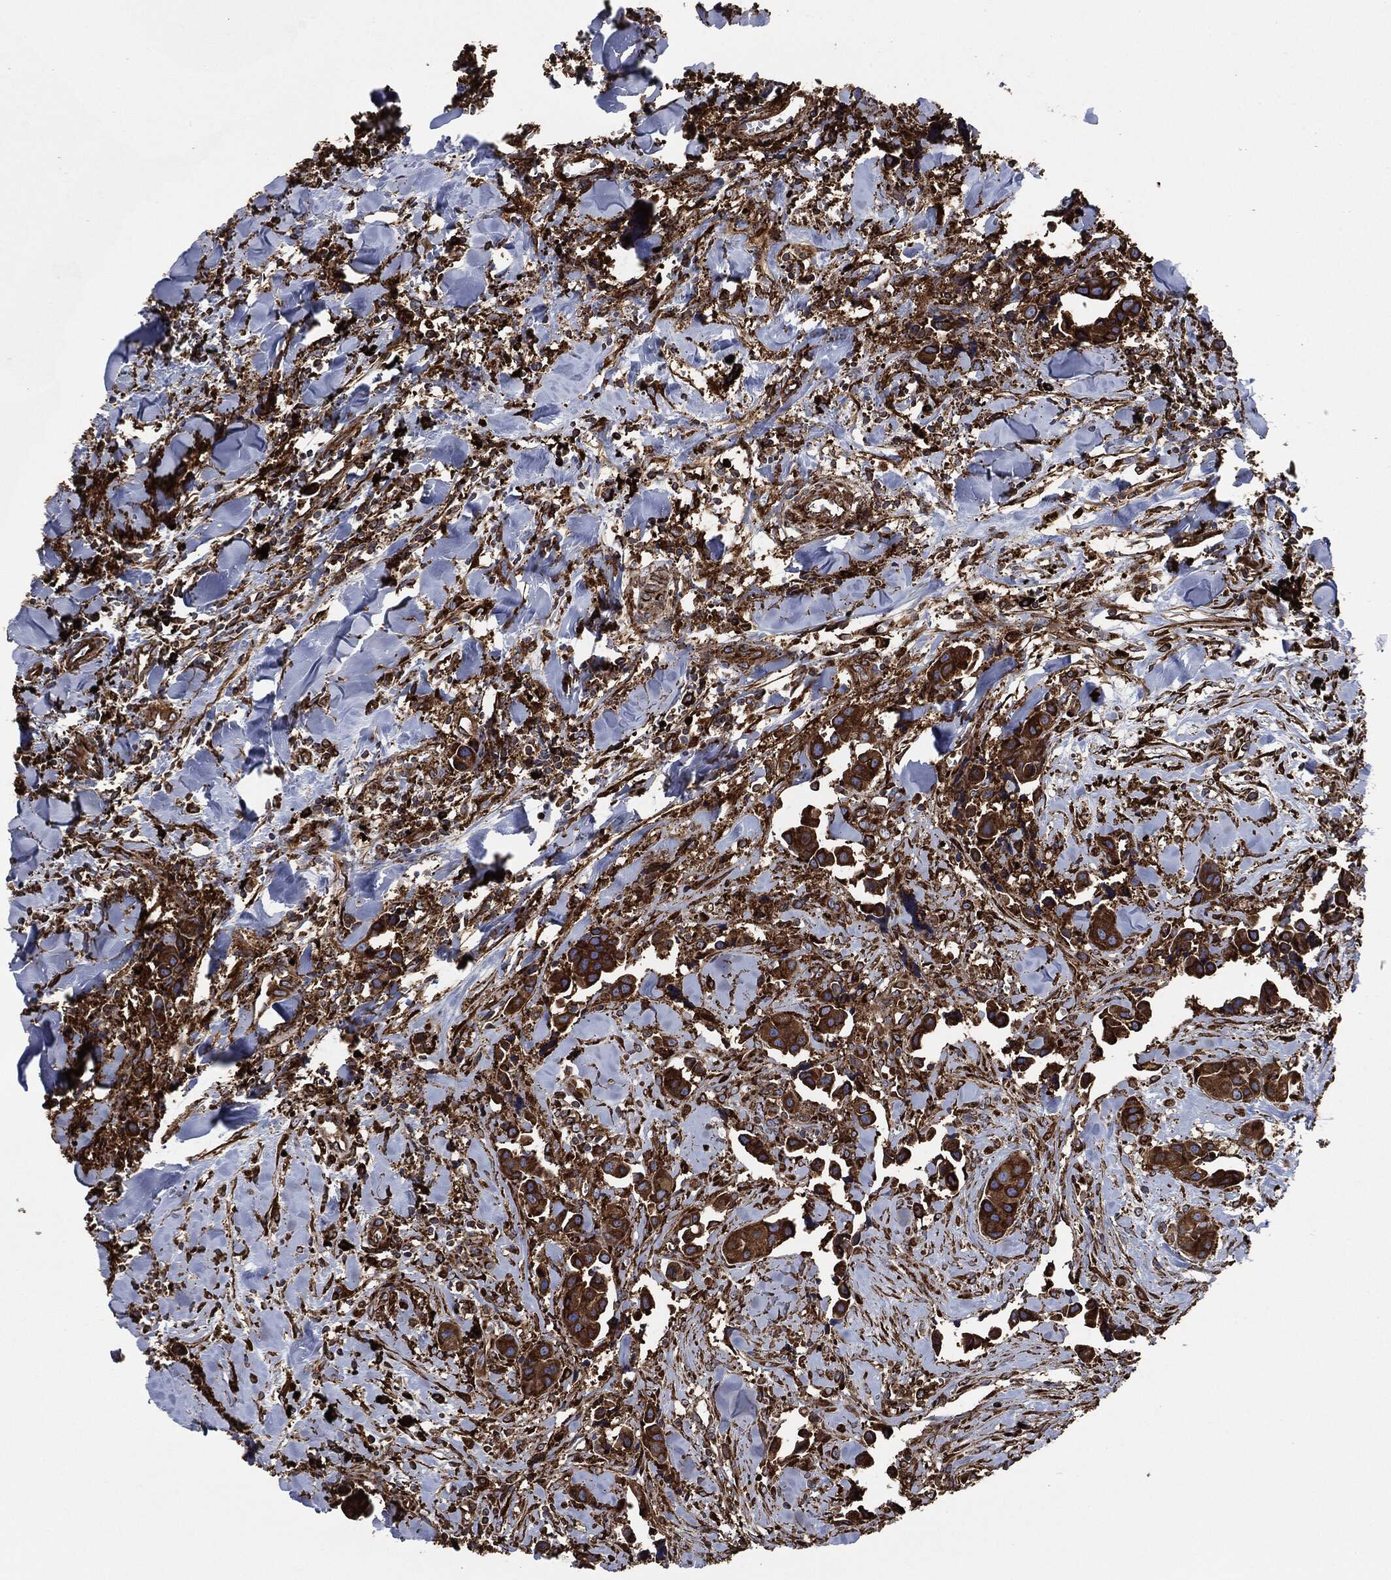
{"staining": {"intensity": "strong", "quantity": ">75%", "location": "cytoplasmic/membranous"}, "tissue": "head and neck cancer", "cell_type": "Tumor cells", "image_type": "cancer", "snomed": [{"axis": "morphology", "description": "Adenocarcinoma, NOS"}, {"axis": "topography", "description": "Head-Neck"}], "caption": "High-magnification brightfield microscopy of head and neck cancer (adenocarcinoma) stained with DAB (brown) and counterstained with hematoxylin (blue). tumor cells exhibit strong cytoplasmic/membranous staining is appreciated in approximately>75% of cells.", "gene": "AMFR", "patient": {"sex": "male", "age": 76}}